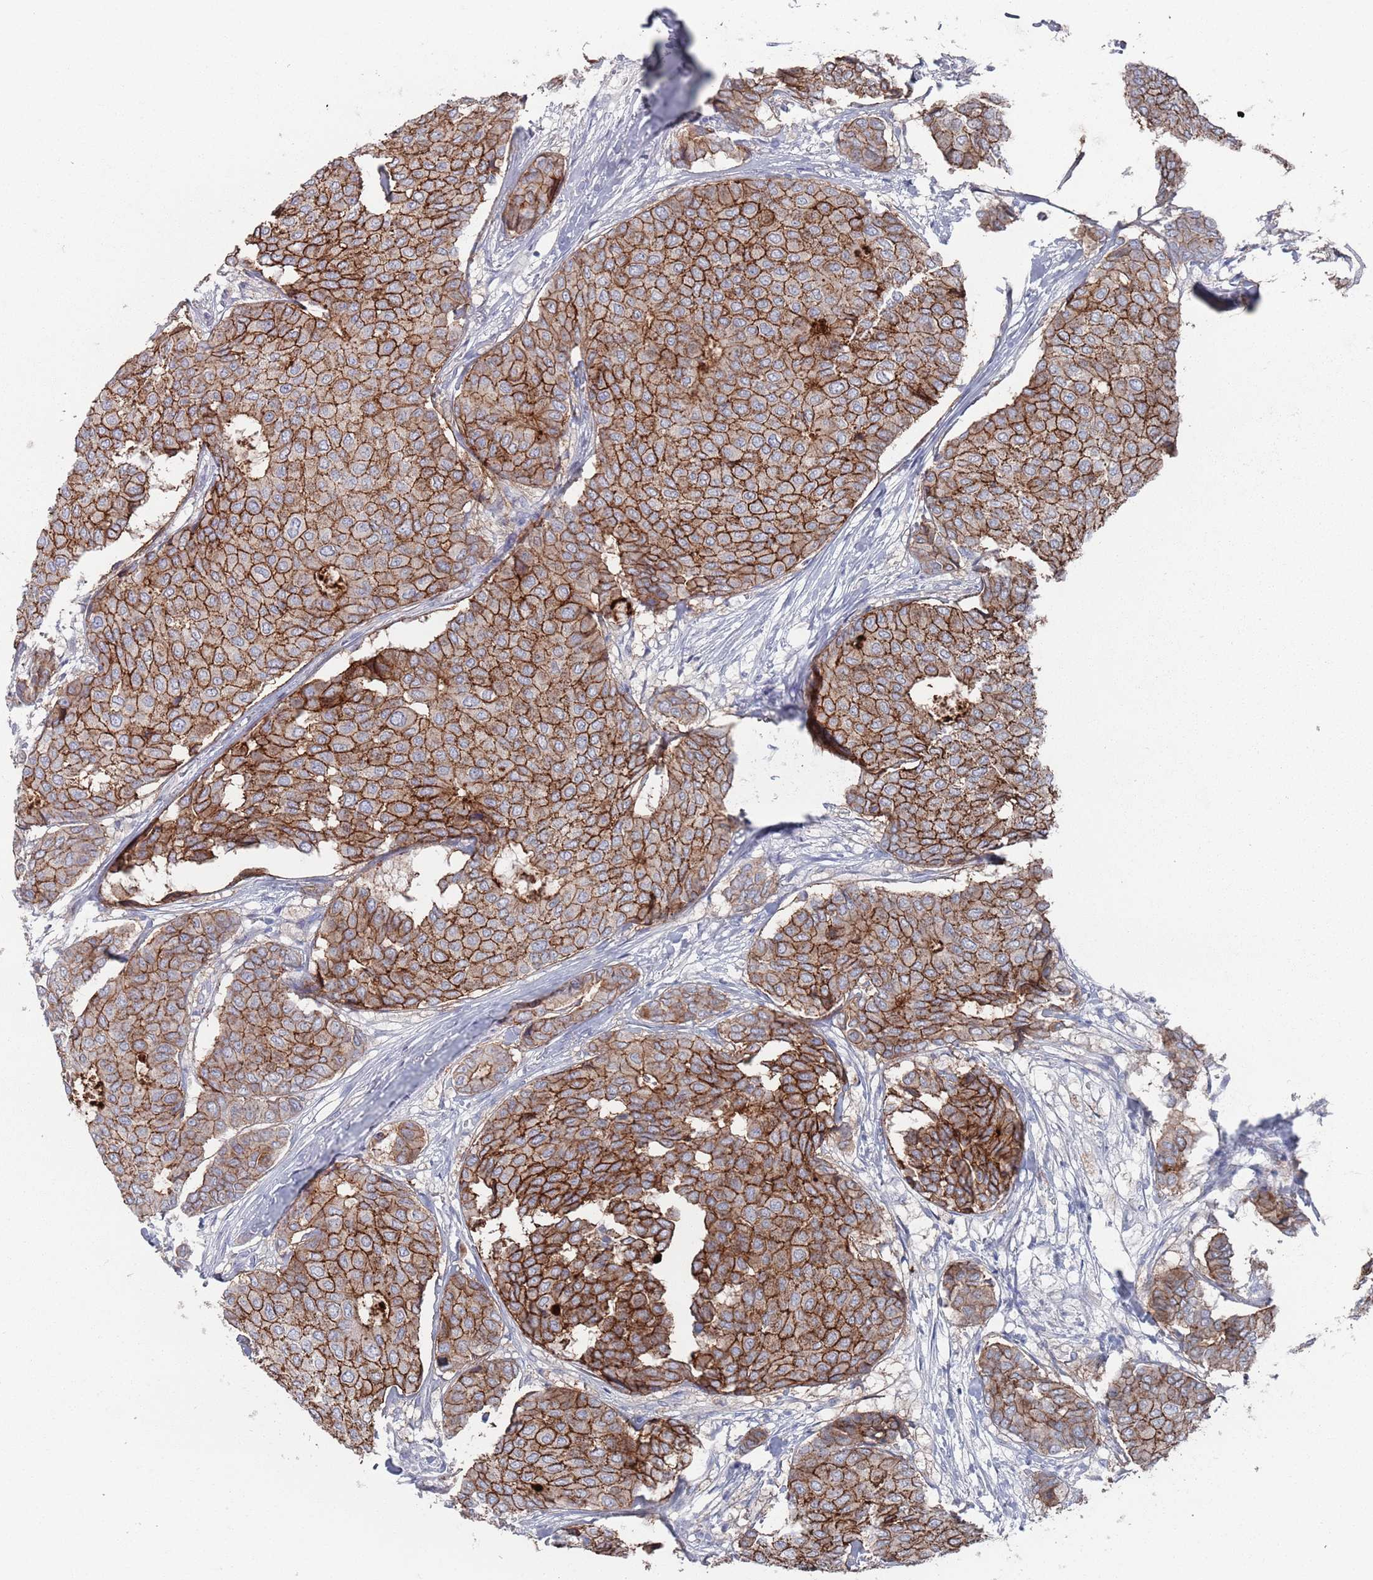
{"staining": {"intensity": "strong", "quantity": ">75%", "location": "cytoplasmic/membranous"}, "tissue": "breast cancer", "cell_type": "Tumor cells", "image_type": "cancer", "snomed": [{"axis": "morphology", "description": "Duct carcinoma"}, {"axis": "topography", "description": "Breast"}], "caption": "This photomicrograph exhibits immunohistochemistry staining of intraductal carcinoma (breast), with high strong cytoplasmic/membranous positivity in about >75% of tumor cells.", "gene": "PROM2", "patient": {"sex": "female", "age": 75}}